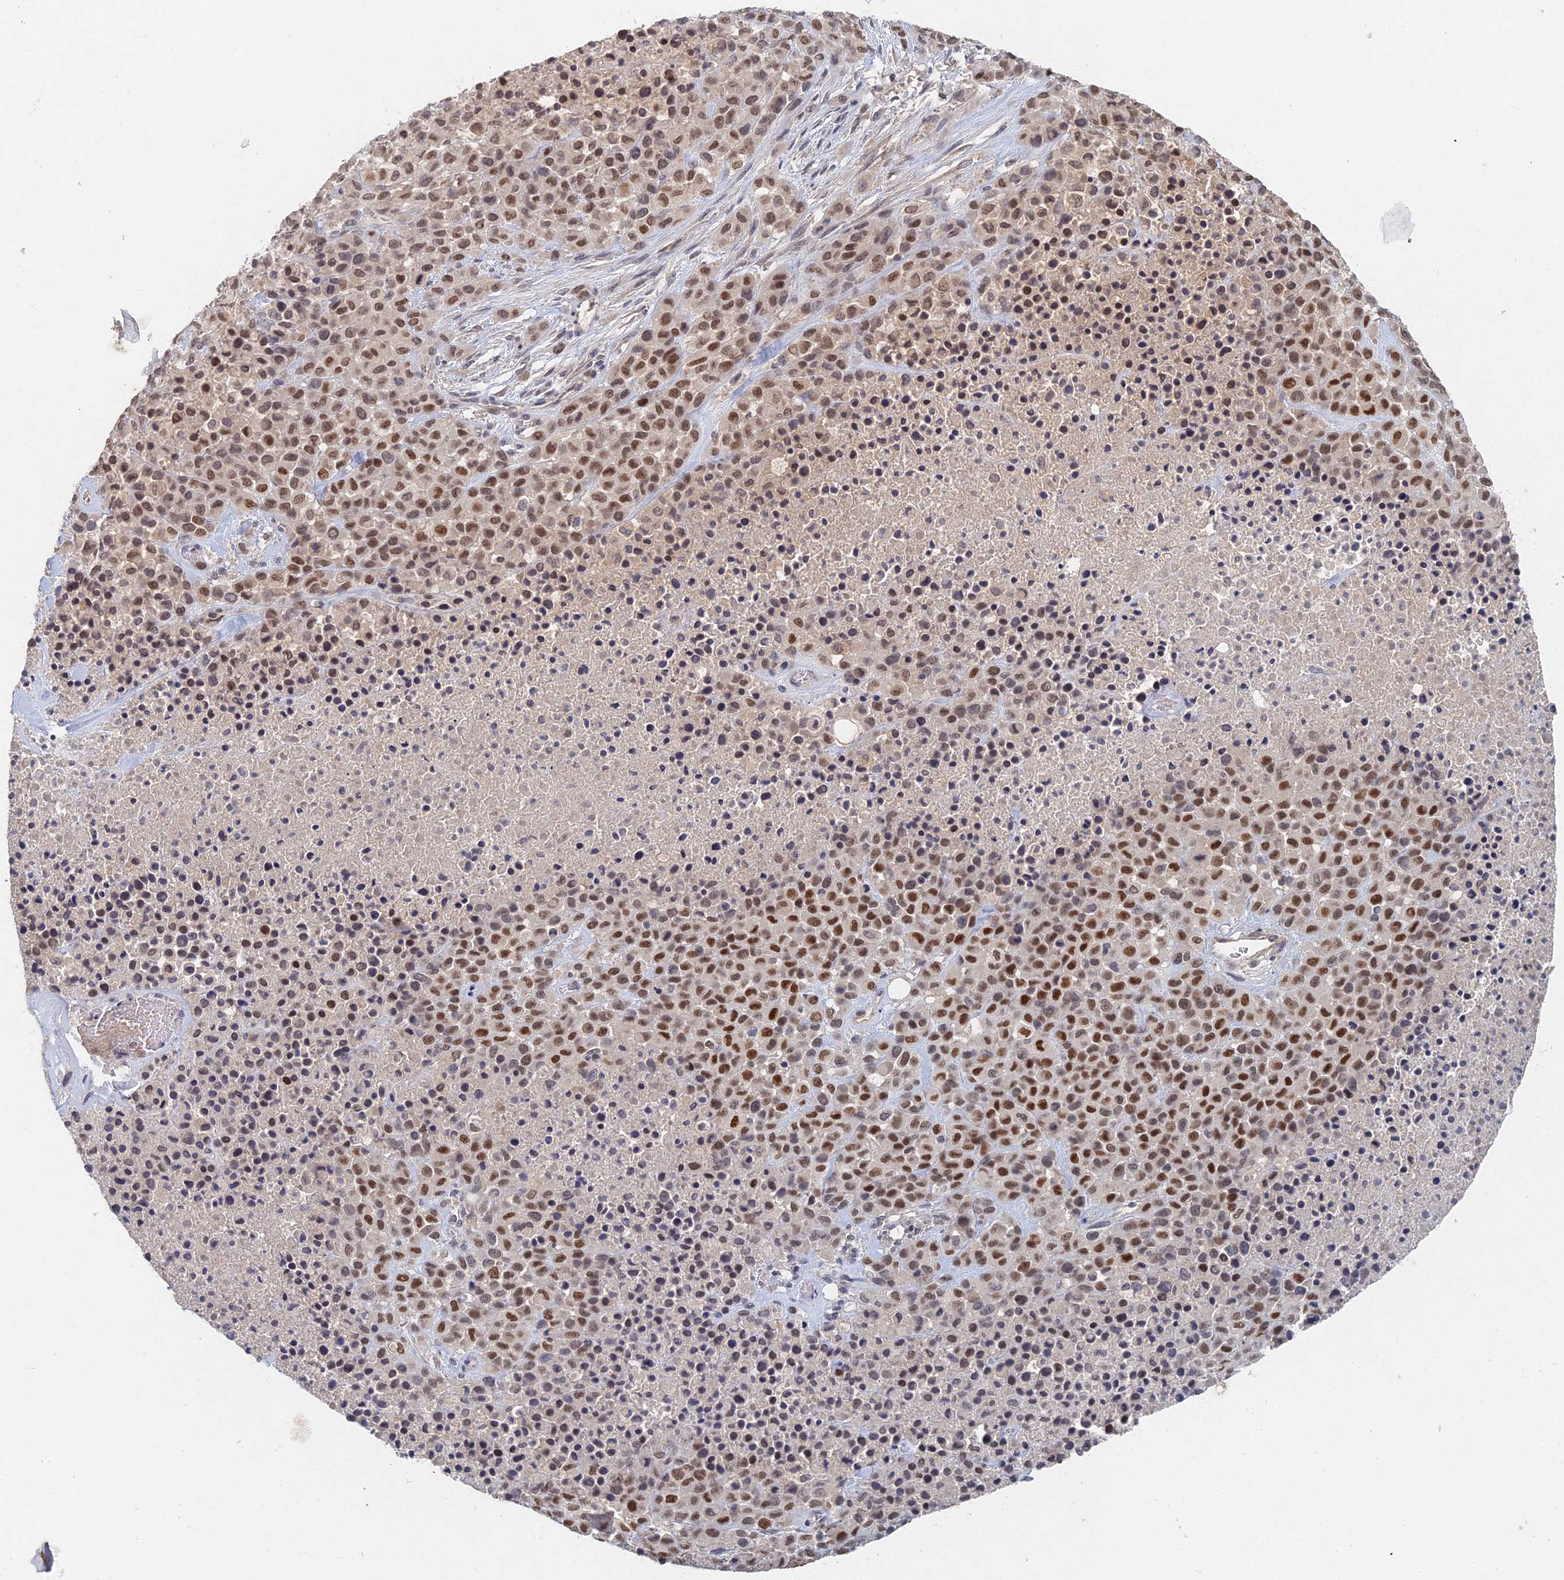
{"staining": {"intensity": "moderate", "quantity": ">75%", "location": "nuclear"}, "tissue": "melanoma", "cell_type": "Tumor cells", "image_type": "cancer", "snomed": [{"axis": "morphology", "description": "Malignant melanoma, Metastatic site"}, {"axis": "topography", "description": "Skin"}], "caption": "A histopathology image showing moderate nuclear staining in approximately >75% of tumor cells in malignant melanoma (metastatic site), as visualized by brown immunohistochemical staining.", "gene": "GNA15", "patient": {"sex": "female", "age": 81}}